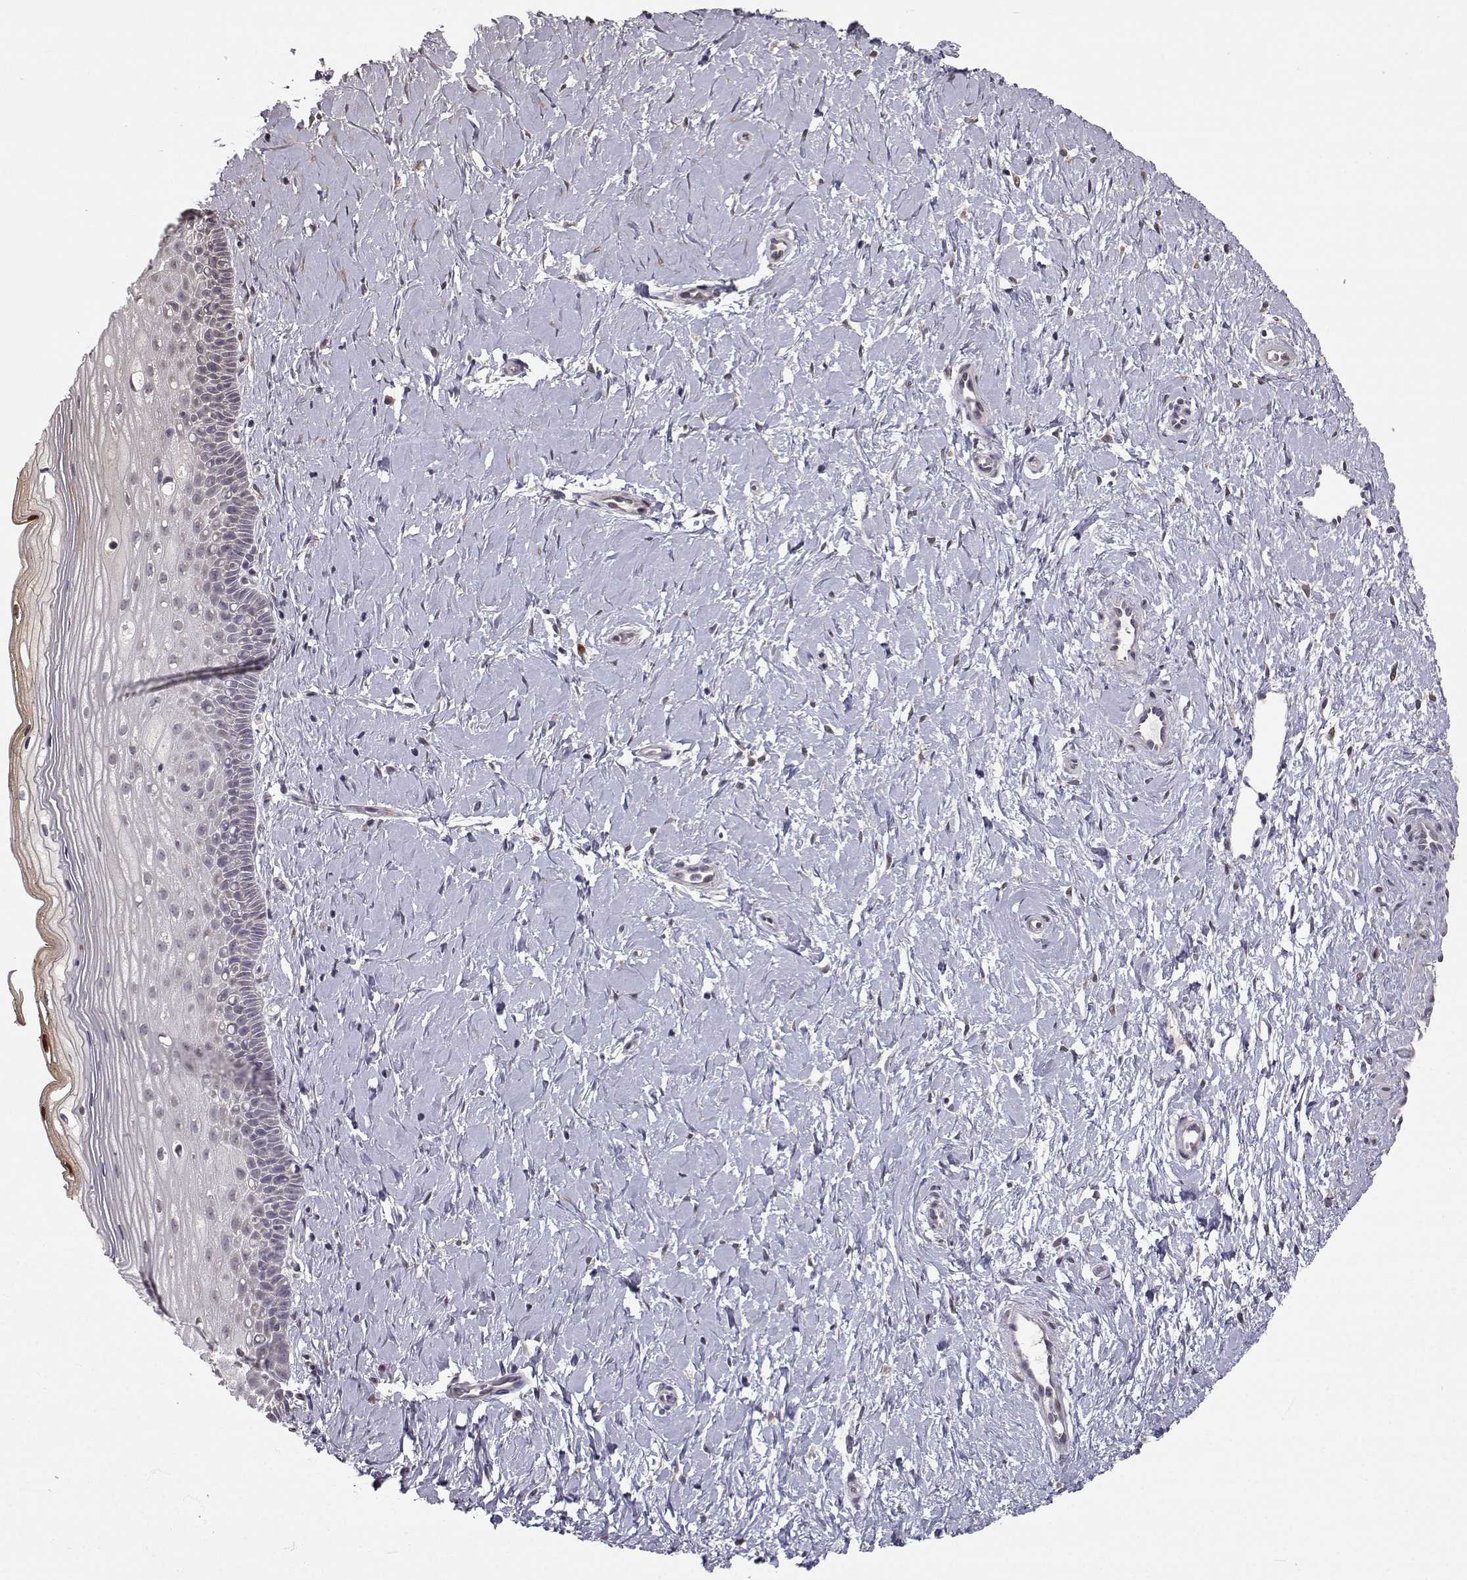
{"staining": {"intensity": "negative", "quantity": "none", "location": "none"}, "tissue": "cervix", "cell_type": "Glandular cells", "image_type": "normal", "snomed": [{"axis": "morphology", "description": "Normal tissue, NOS"}, {"axis": "topography", "description": "Cervix"}], "caption": "Photomicrograph shows no protein staining in glandular cells of normal cervix. (DAB (3,3'-diaminobenzidine) IHC visualized using brightfield microscopy, high magnification).", "gene": "SLC6A3", "patient": {"sex": "female", "age": 37}}